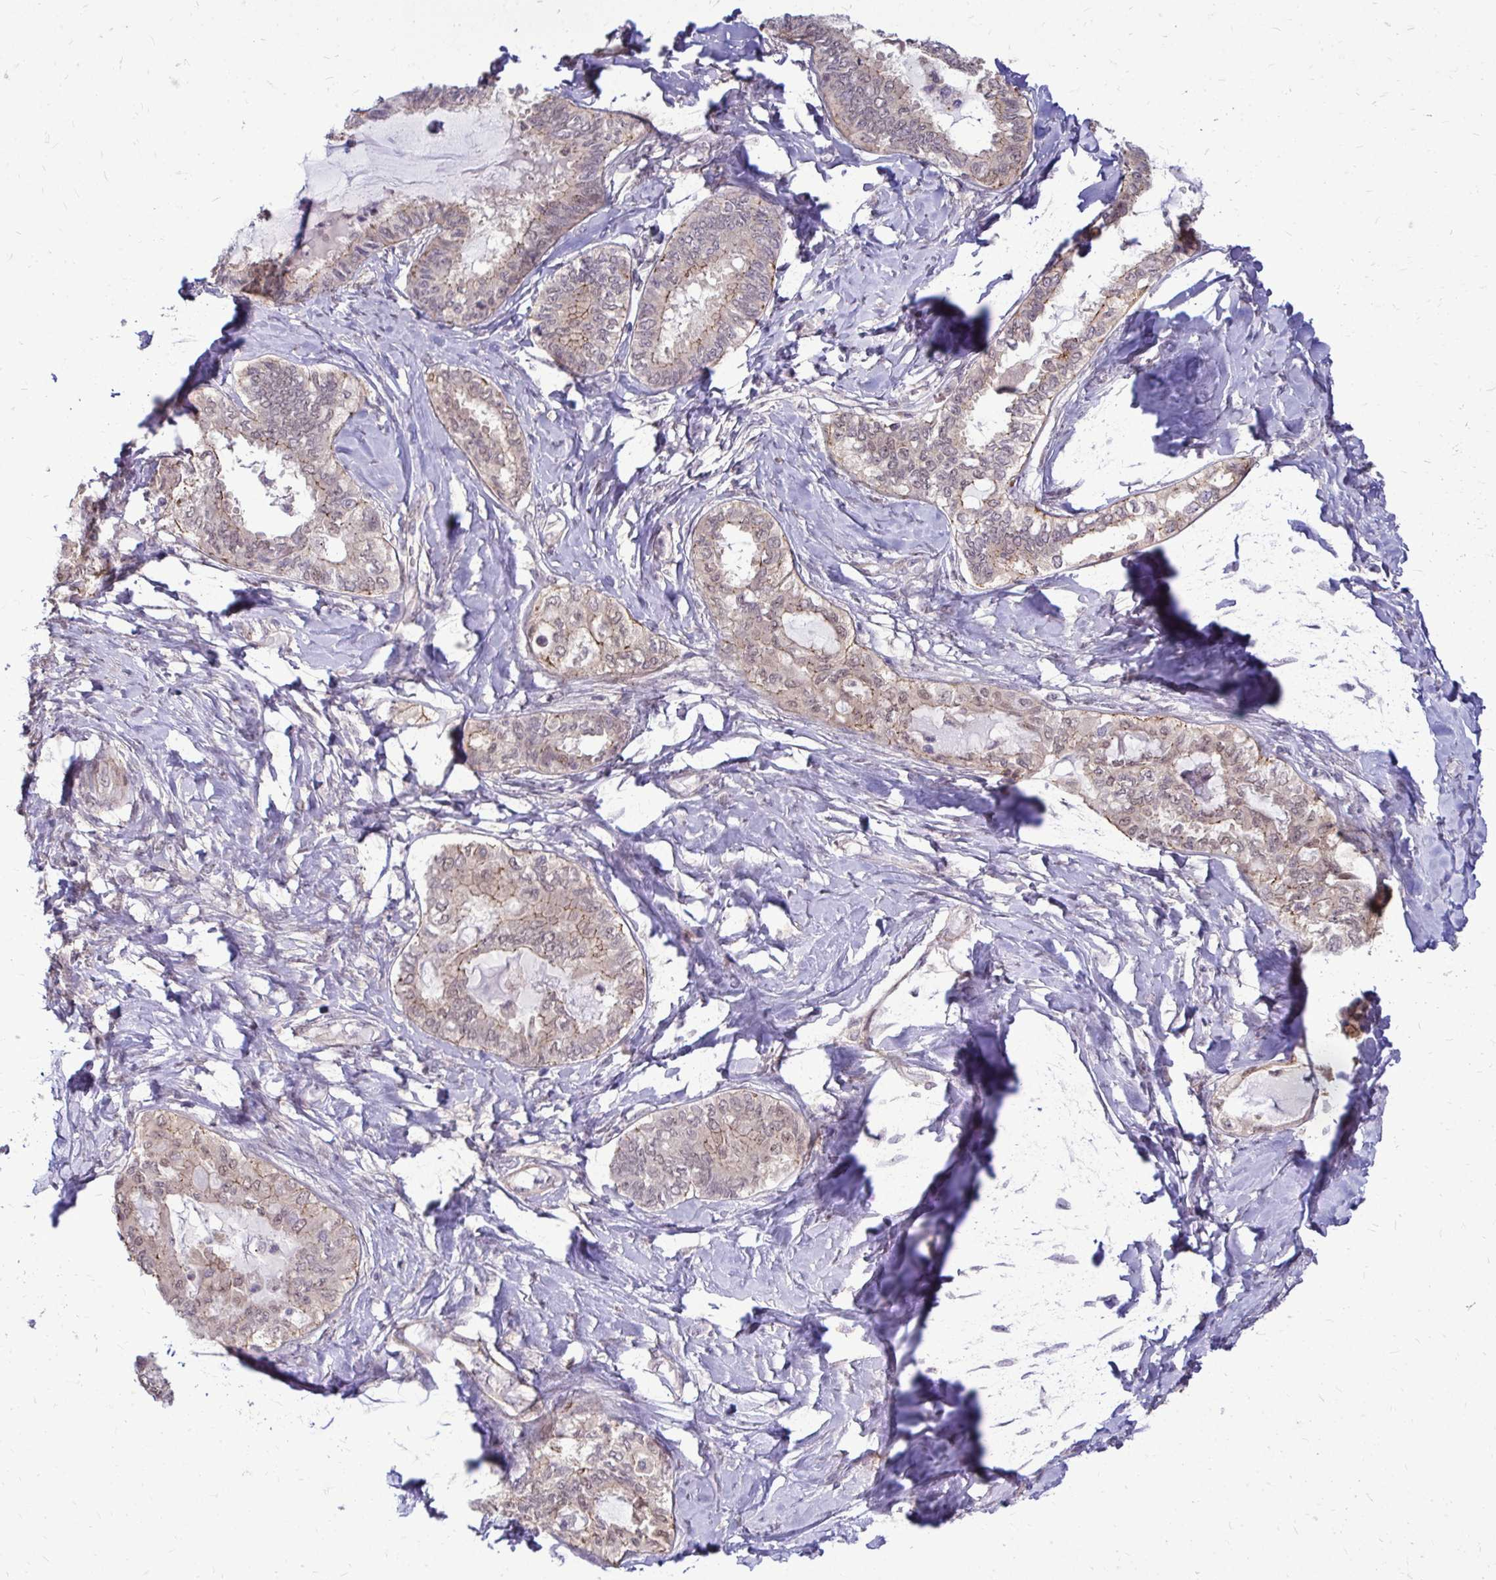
{"staining": {"intensity": "weak", "quantity": "<25%", "location": "cytoplasmic/membranous"}, "tissue": "ovarian cancer", "cell_type": "Tumor cells", "image_type": "cancer", "snomed": [{"axis": "morphology", "description": "Carcinoma, endometroid"}, {"axis": "topography", "description": "Ovary"}], "caption": "There is no significant staining in tumor cells of endometroid carcinoma (ovarian).", "gene": "TRIP6", "patient": {"sex": "female", "age": 70}}